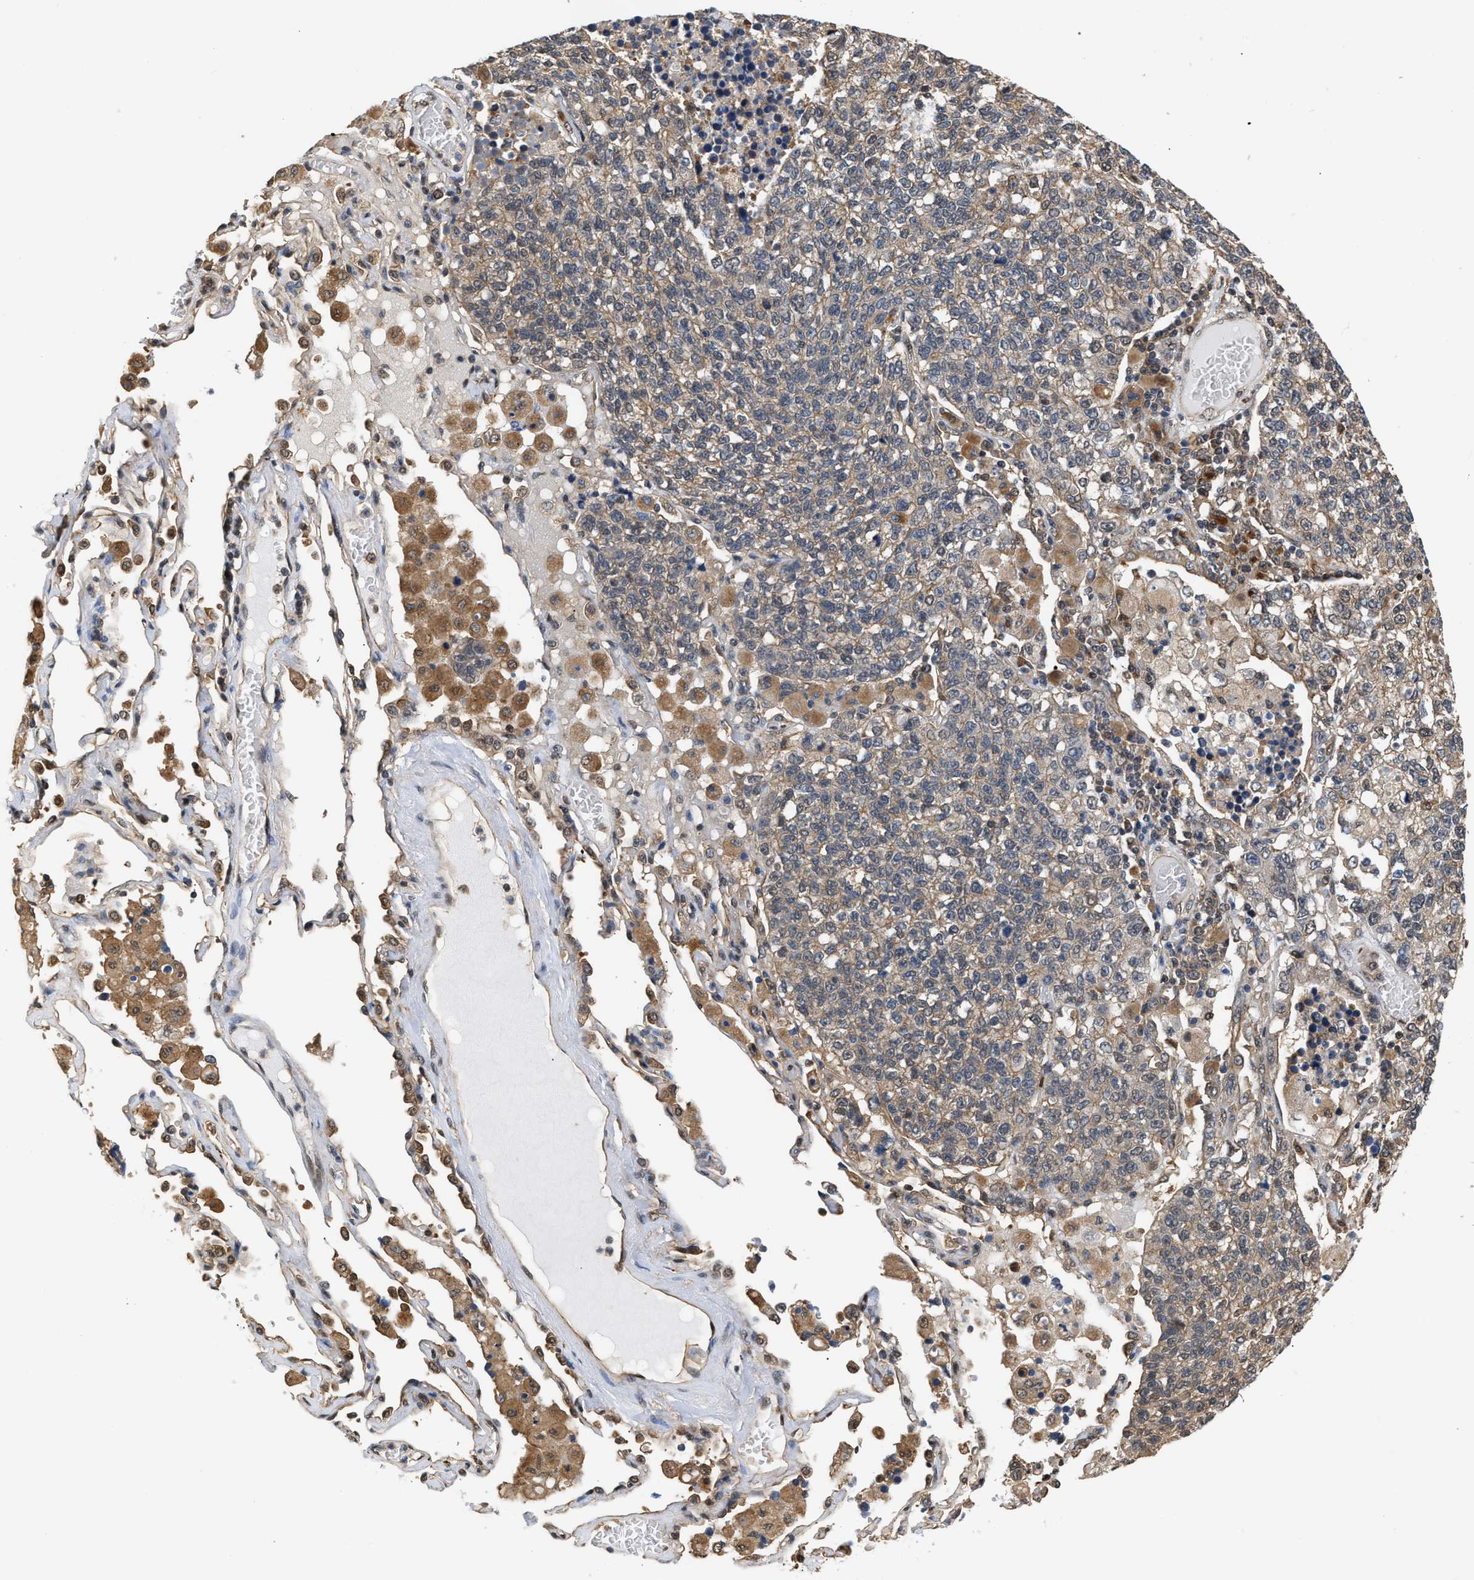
{"staining": {"intensity": "weak", "quantity": "<25%", "location": "cytoplasmic/membranous"}, "tissue": "lung cancer", "cell_type": "Tumor cells", "image_type": "cancer", "snomed": [{"axis": "morphology", "description": "Adenocarcinoma, NOS"}, {"axis": "topography", "description": "Lung"}], "caption": "A photomicrograph of human lung cancer (adenocarcinoma) is negative for staining in tumor cells. Brightfield microscopy of immunohistochemistry stained with DAB (brown) and hematoxylin (blue), captured at high magnification.", "gene": "SCAI", "patient": {"sex": "male", "age": 49}}